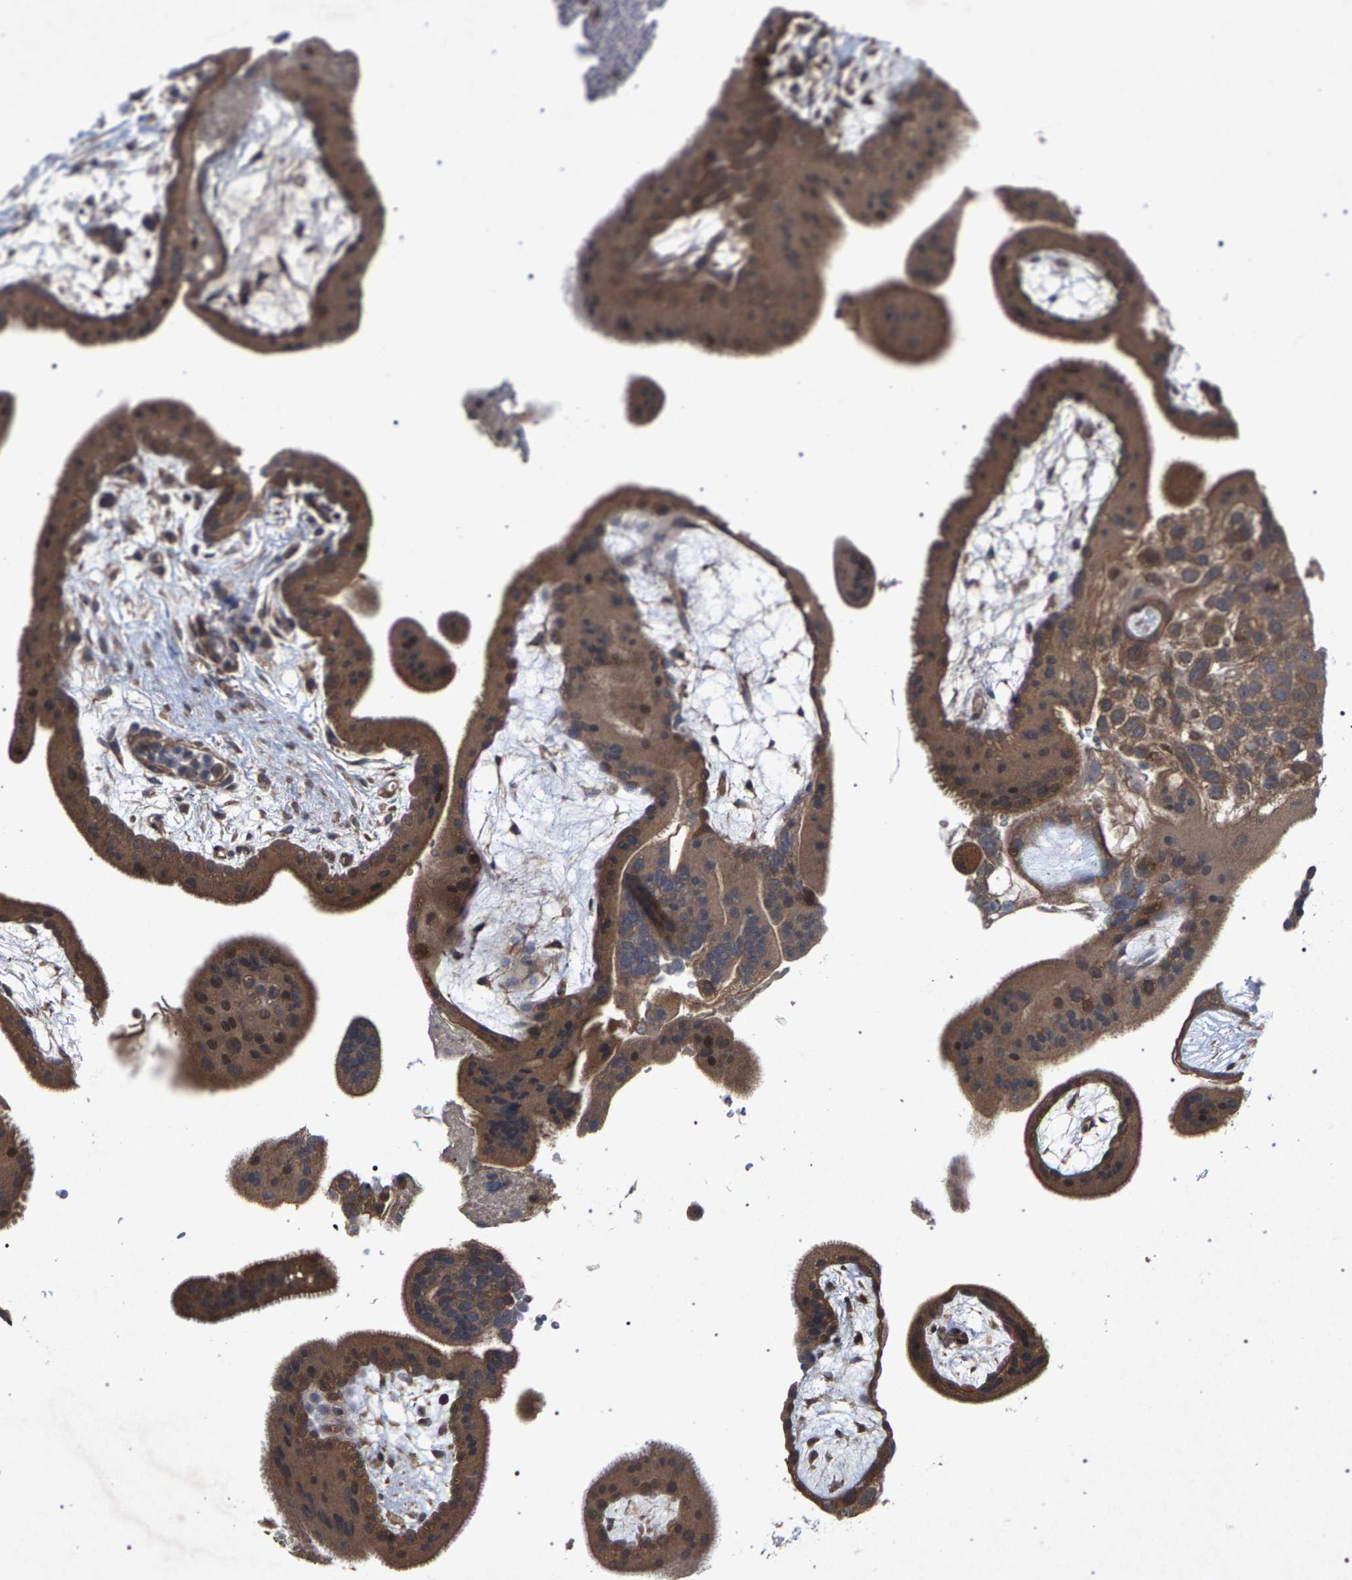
{"staining": {"intensity": "weak", "quantity": ">75%", "location": "cytoplasmic/membranous"}, "tissue": "placenta", "cell_type": "Decidual cells", "image_type": "normal", "snomed": [{"axis": "morphology", "description": "Normal tissue, NOS"}, {"axis": "topography", "description": "Placenta"}], "caption": "Immunohistochemical staining of benign placenta shows weak cytoplasmic/membranous protein staining in approximately >75% of decidual cells. The protein of interest is stained brown, and the nuclei are stained in blue (DAB IHC with brightfield microscopy, high magnification).", "gene": "SLC4A4", "patient": {"sex": "female", "age": 19}}